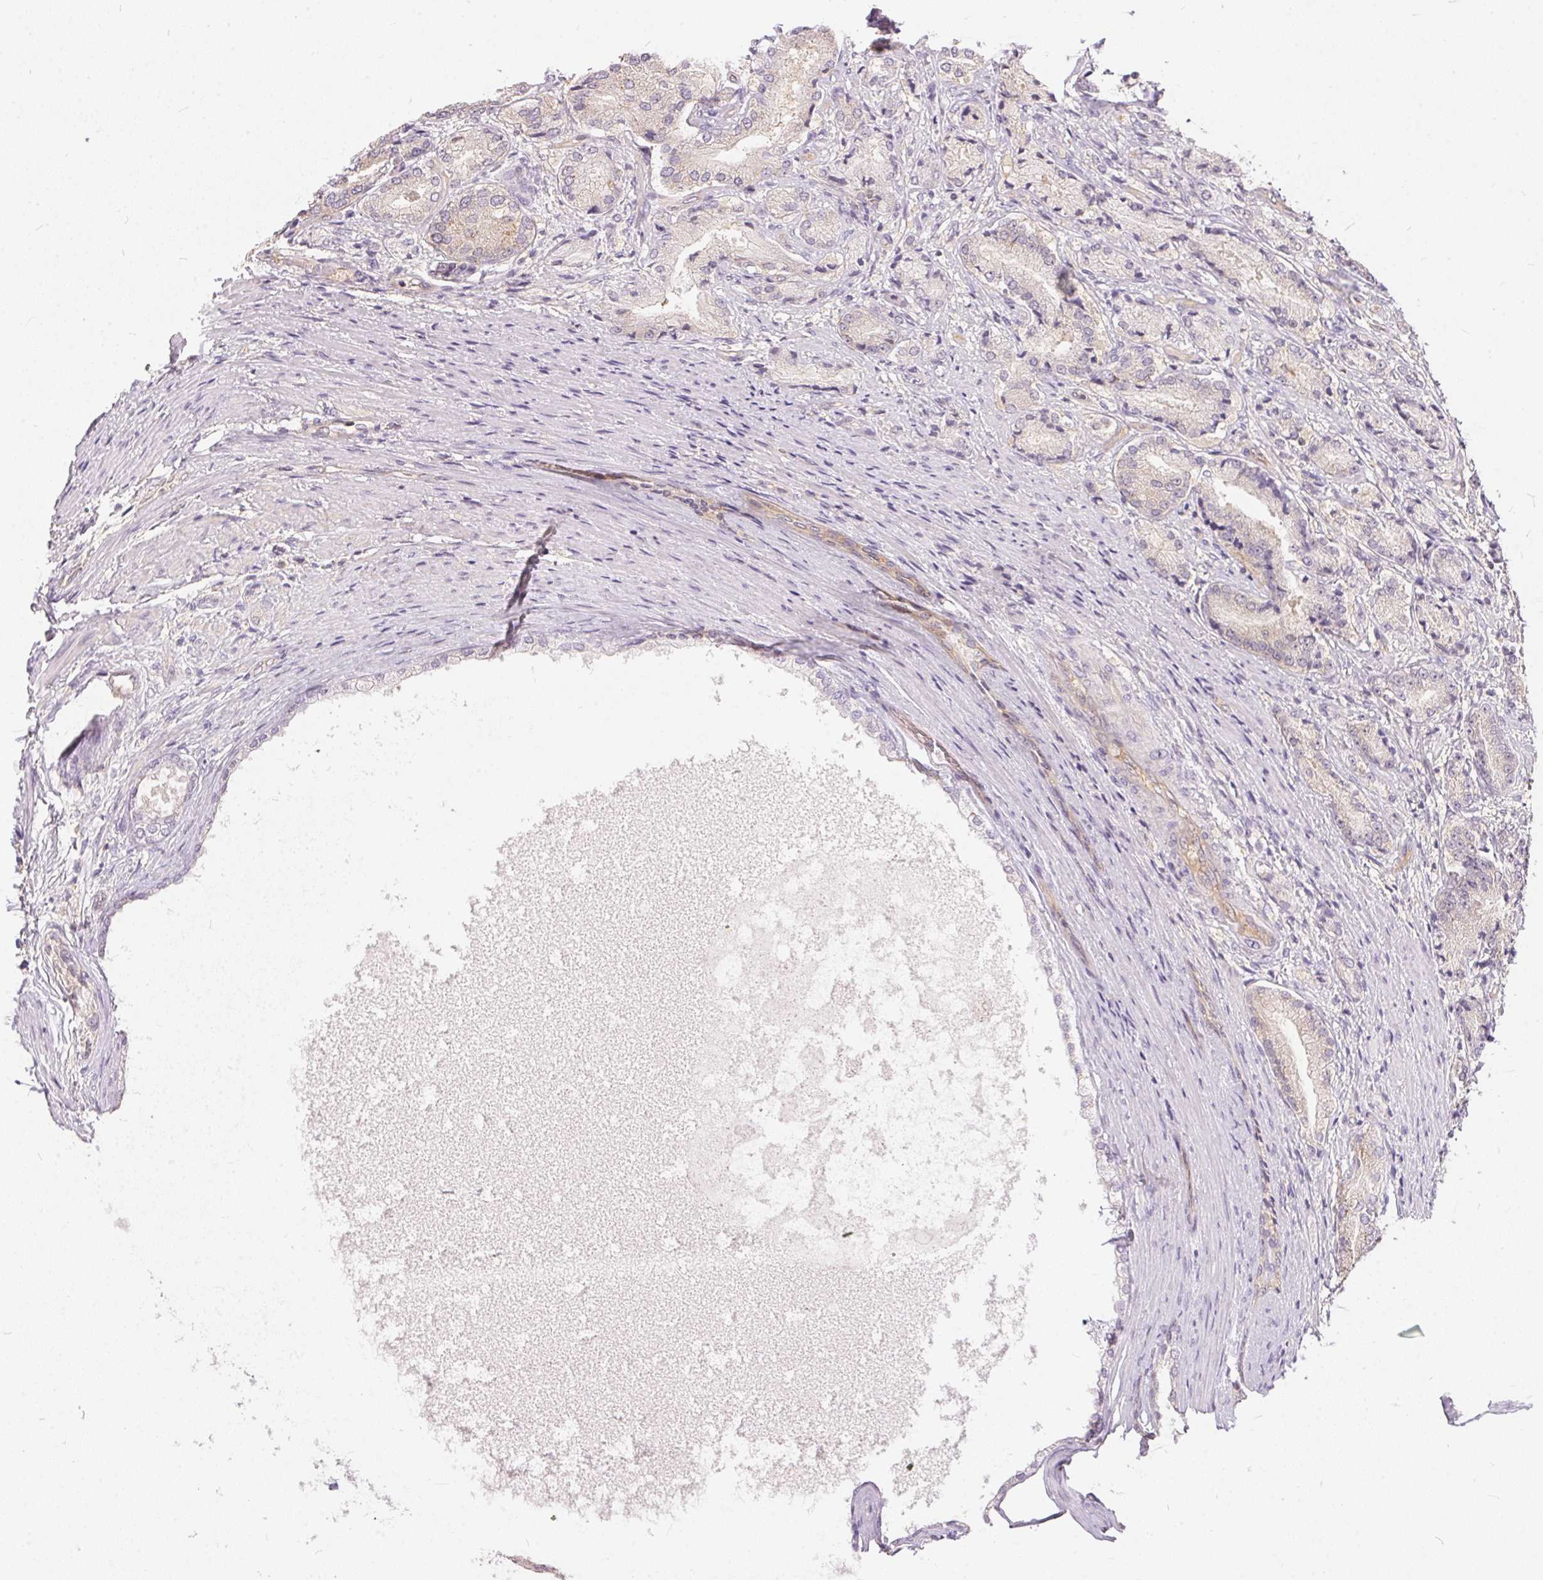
{"staining": {"intensity": "negative", "quantity": "none", "location": "none"}, "tissue": "prostate cancer", "cell_type": "Tumor cells", "image_type": "cancer", "snomed": [{"axis": "morphology", "description": "Adenocarcinoma, High grade"}, {"axis": "topography", "description": "Prostate and seminal vesicle, NOS"}], "caption": "DAB (3,3'-diaminobenzidine) immunohistochemical staining of human adenocarcinoma (high-grade) (prostate) demonstrates no significant staining in tumor cells.", "gene": "BLMH", "patient": {"sex": "male", "age": 61}}